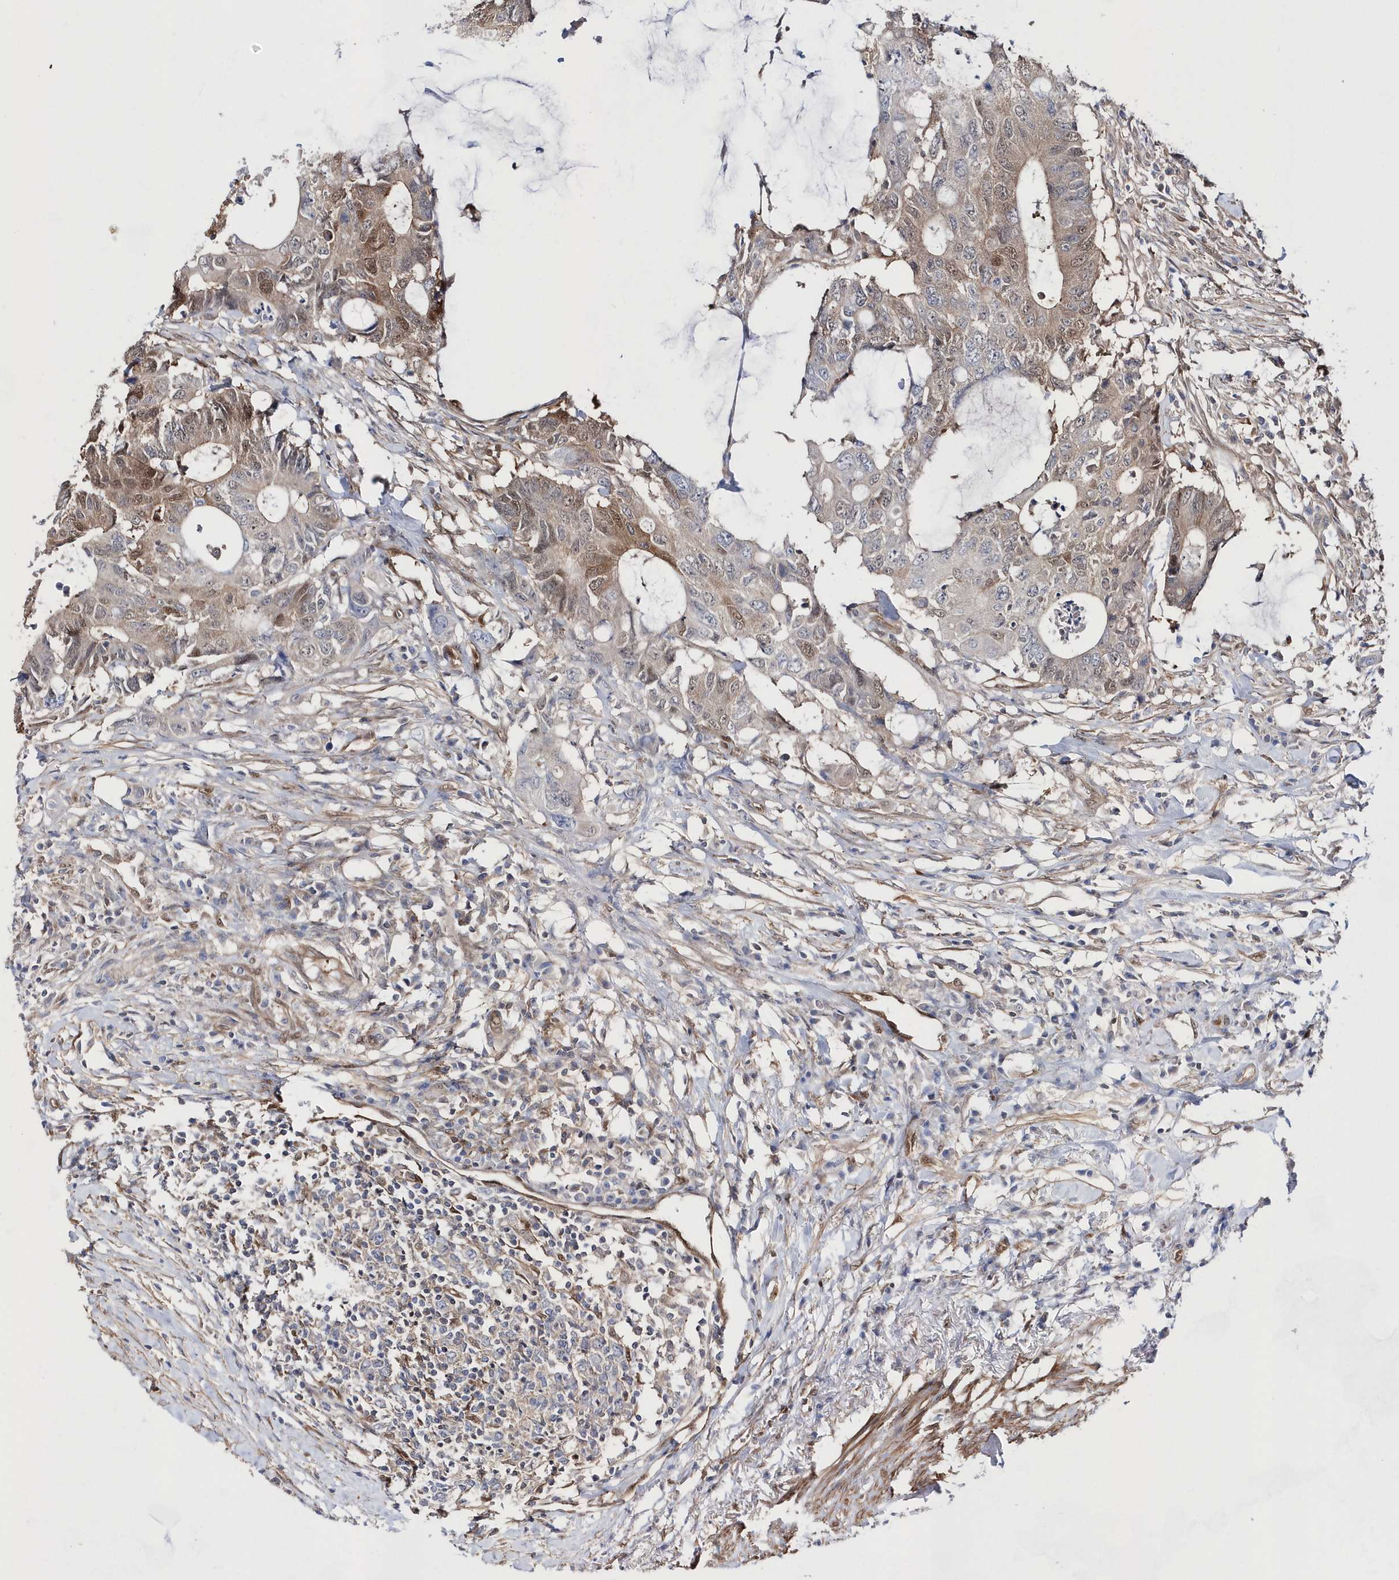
{"staining": {"intensity": "moderate", "quantity": "<25%", "location": "cytoplasmic/membranous,nuclear"}, "tissue": "colorectal cancer", "cell_type": "Tumor cells", "image_type": "cancer", "snomed": [{"axis": "morphology", "description": "Adenocarcinoma, NOS"}, {"axis": "topography", "description": "Colon"}], "caption": "Immunohistochemical staining of human adenocarcinoma (colorectal) reveals moderate cytoplasmic/membranous and nuclear protein staining in approximately <25% of tumor cells.", "gene": "BDH2", "patient": {"sex": "male", "age": 71}}